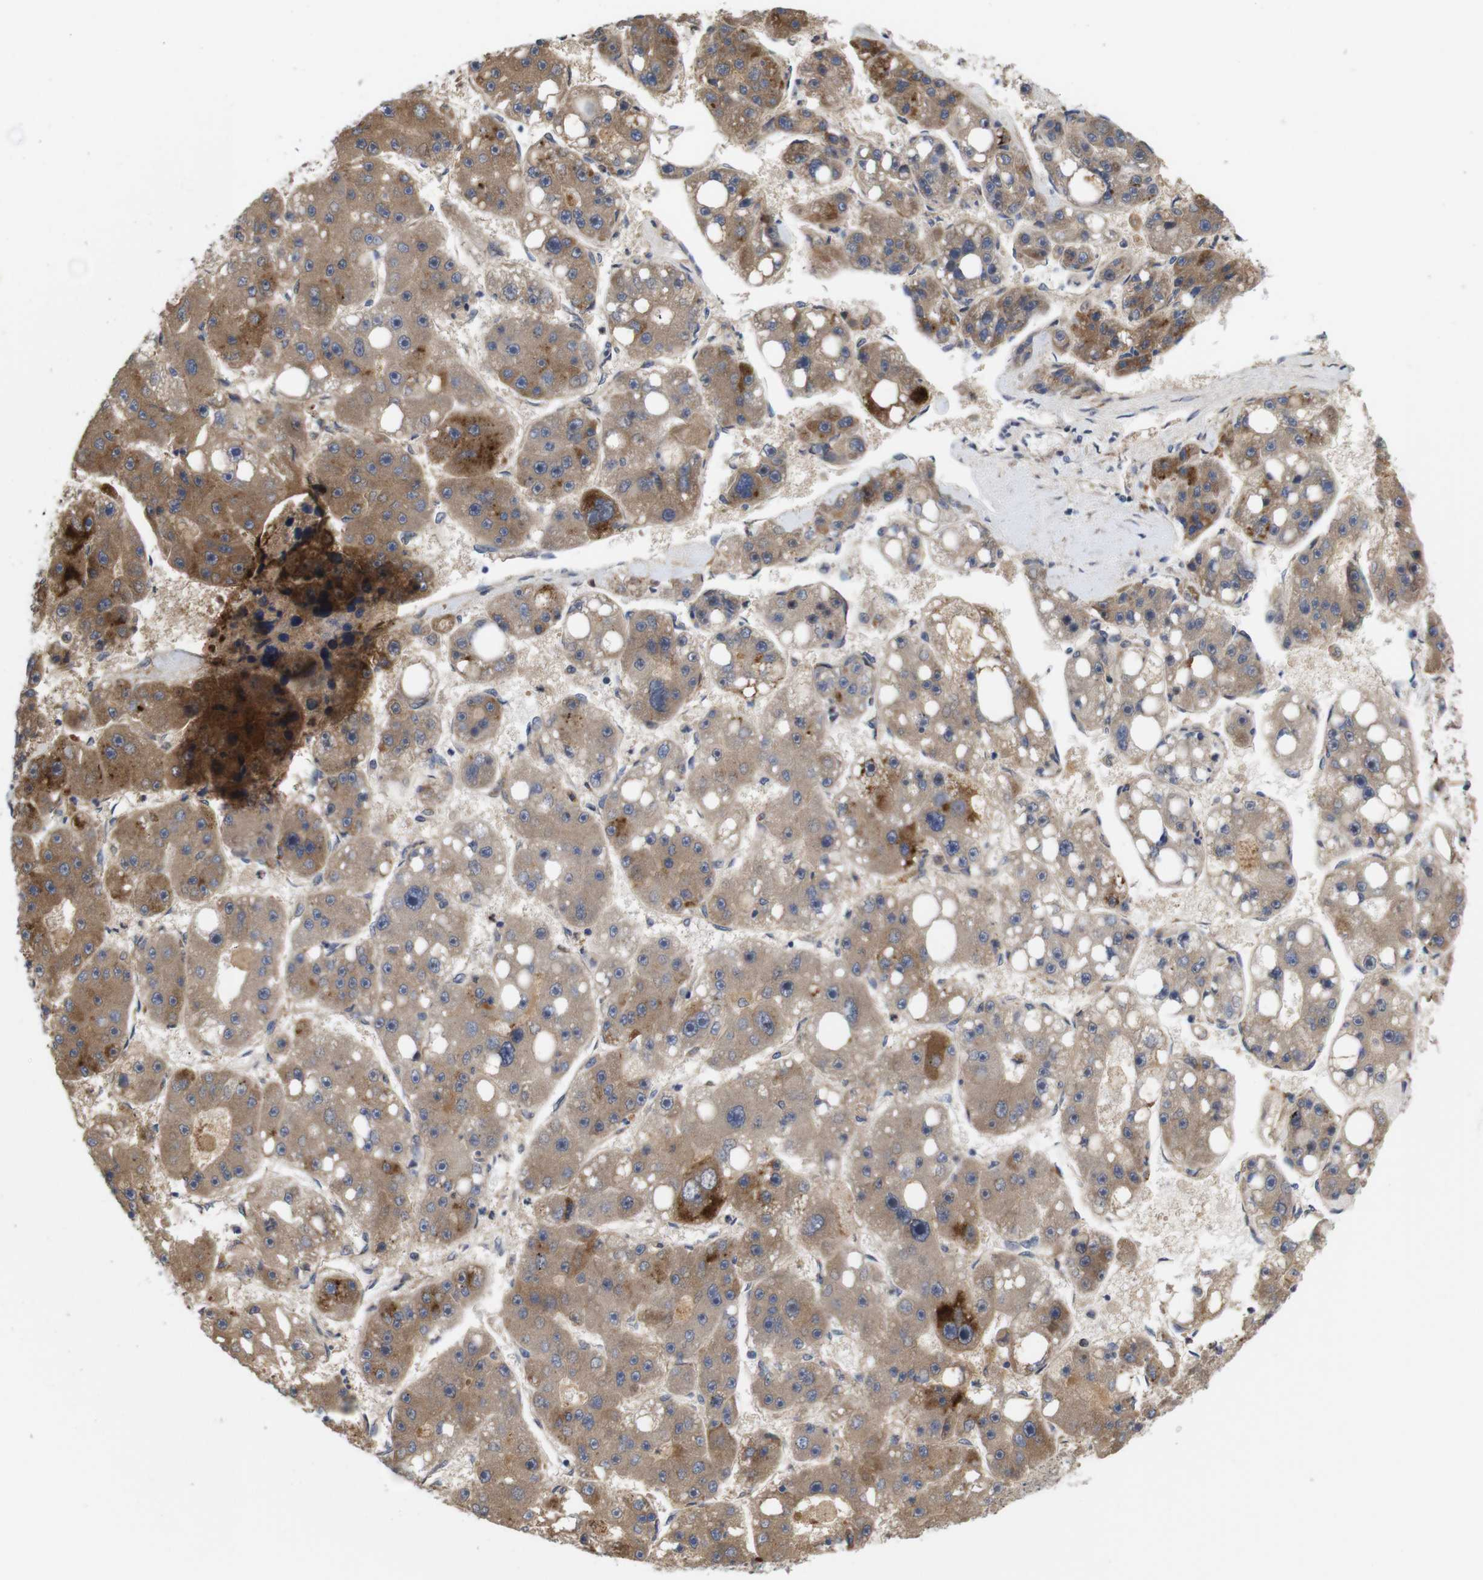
{"staining": {"intensity": "moderate", "quantity": ">75%", "location": "cytoplasmic/membranous"}, "tissue": "liver cancer", "cell_type": "Tumor cells", "image_type": "cancer", "snomed": [{"axis": "morphology", "description": "Carcinoma, Hepatocellular, NOS"}, {"axis": "topography", "description": "Liver"}], "caption": "This micrograph exhibits immunohistochemistry staining of hepatocellular carcinoma (liver), with medium moderate cytoplasmic/membranous expression in about >75% of tumor cells.", "gene": "SPRY3", "patient": {"sex": "female", "age": 61}}